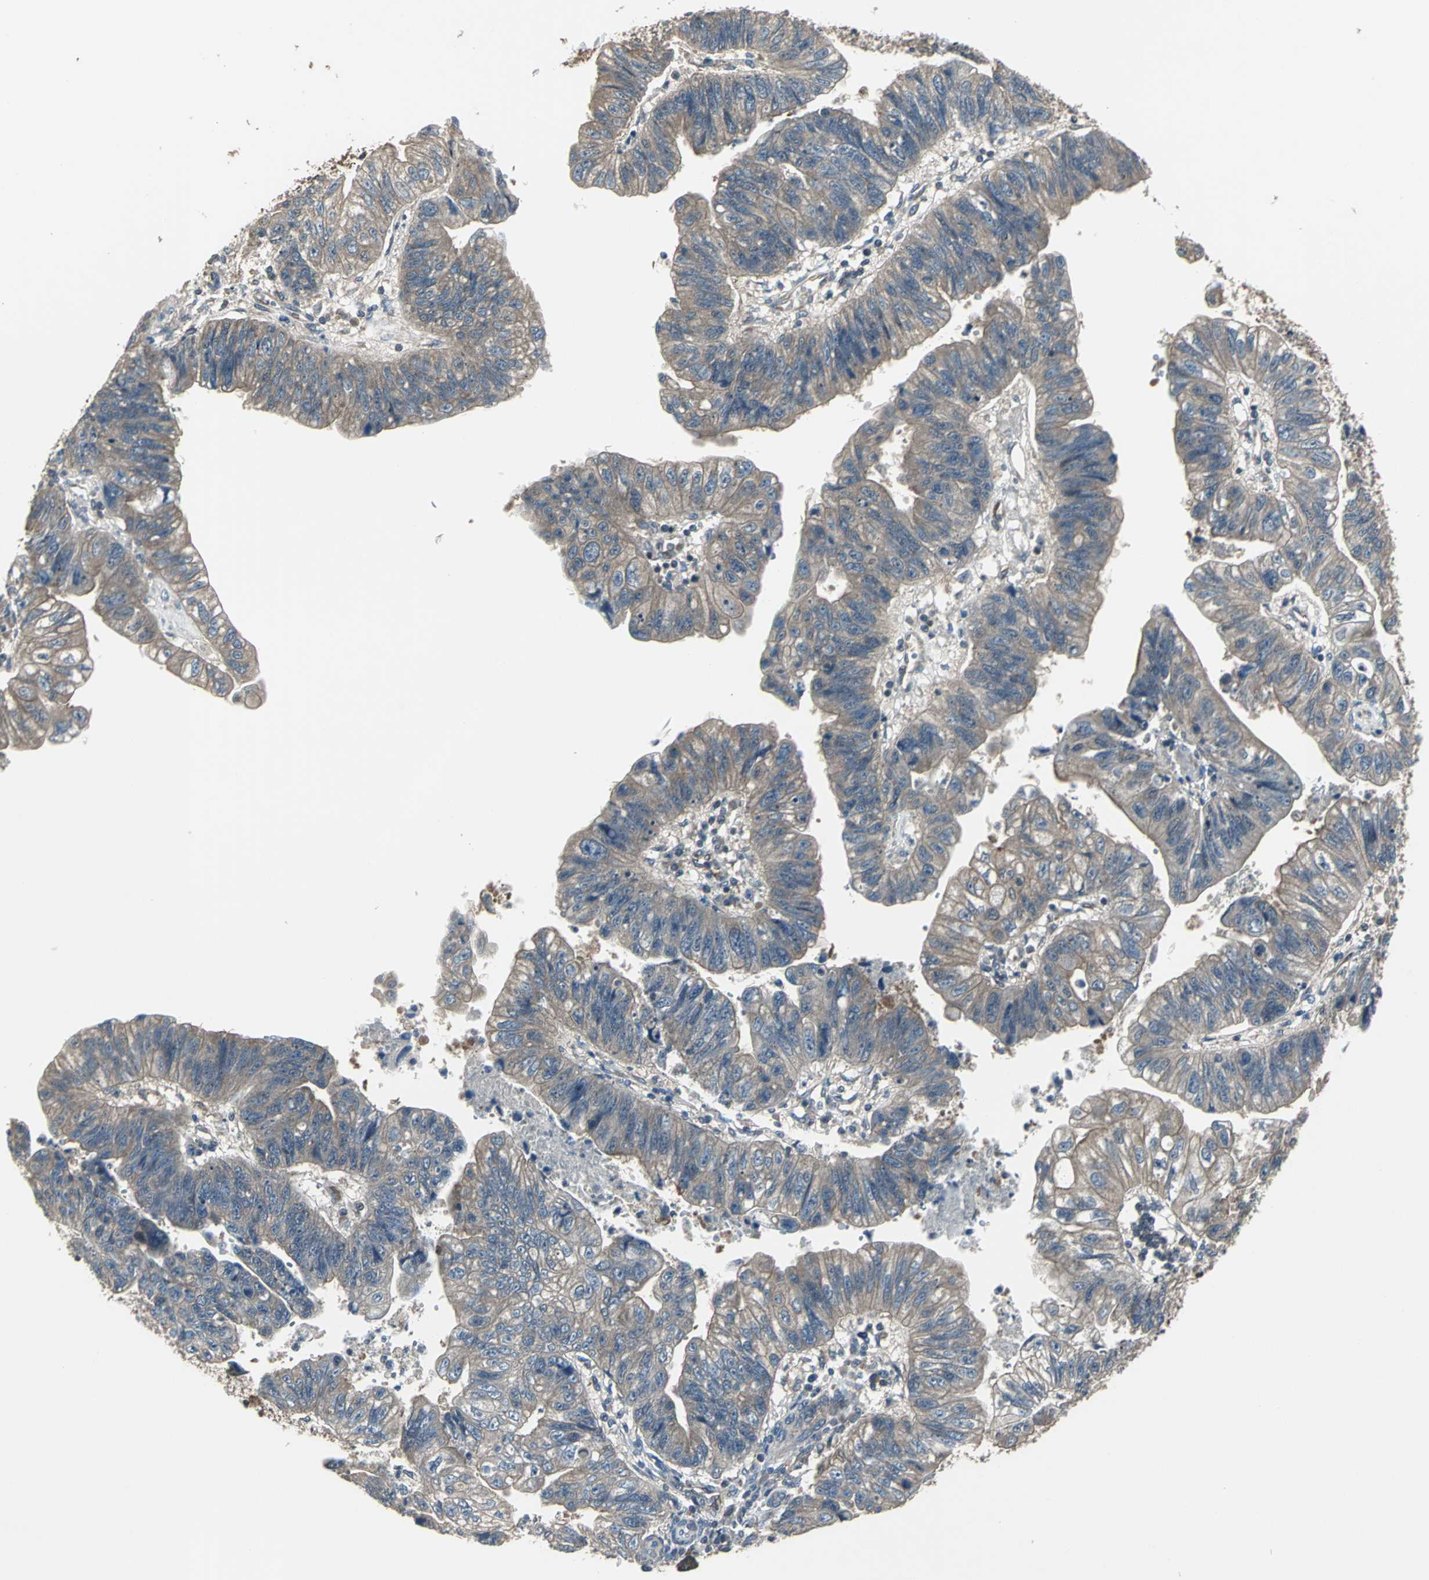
{"staining": {"intensity": "moderate", "quantity": ">75%", "location": "cytoplasmic/membranous"}, "tissue": "stomach cancer", "cell_type": "Tumor cells", "image_type": "cancer", "snomed": [{"axis": "morphology", "description": "Adenocarcinoma, NOS"}, {"axis": "topography", "description": "Stomach"}], "caption": "The photomicrograph displays staining of stomach adenocarcinoma, revealing moderate cytoplasmic/membranous protein positivity (brown color) within tumor cells.", "gene": "PFDN1", "patient": {"sex": "male", "age": 59}}